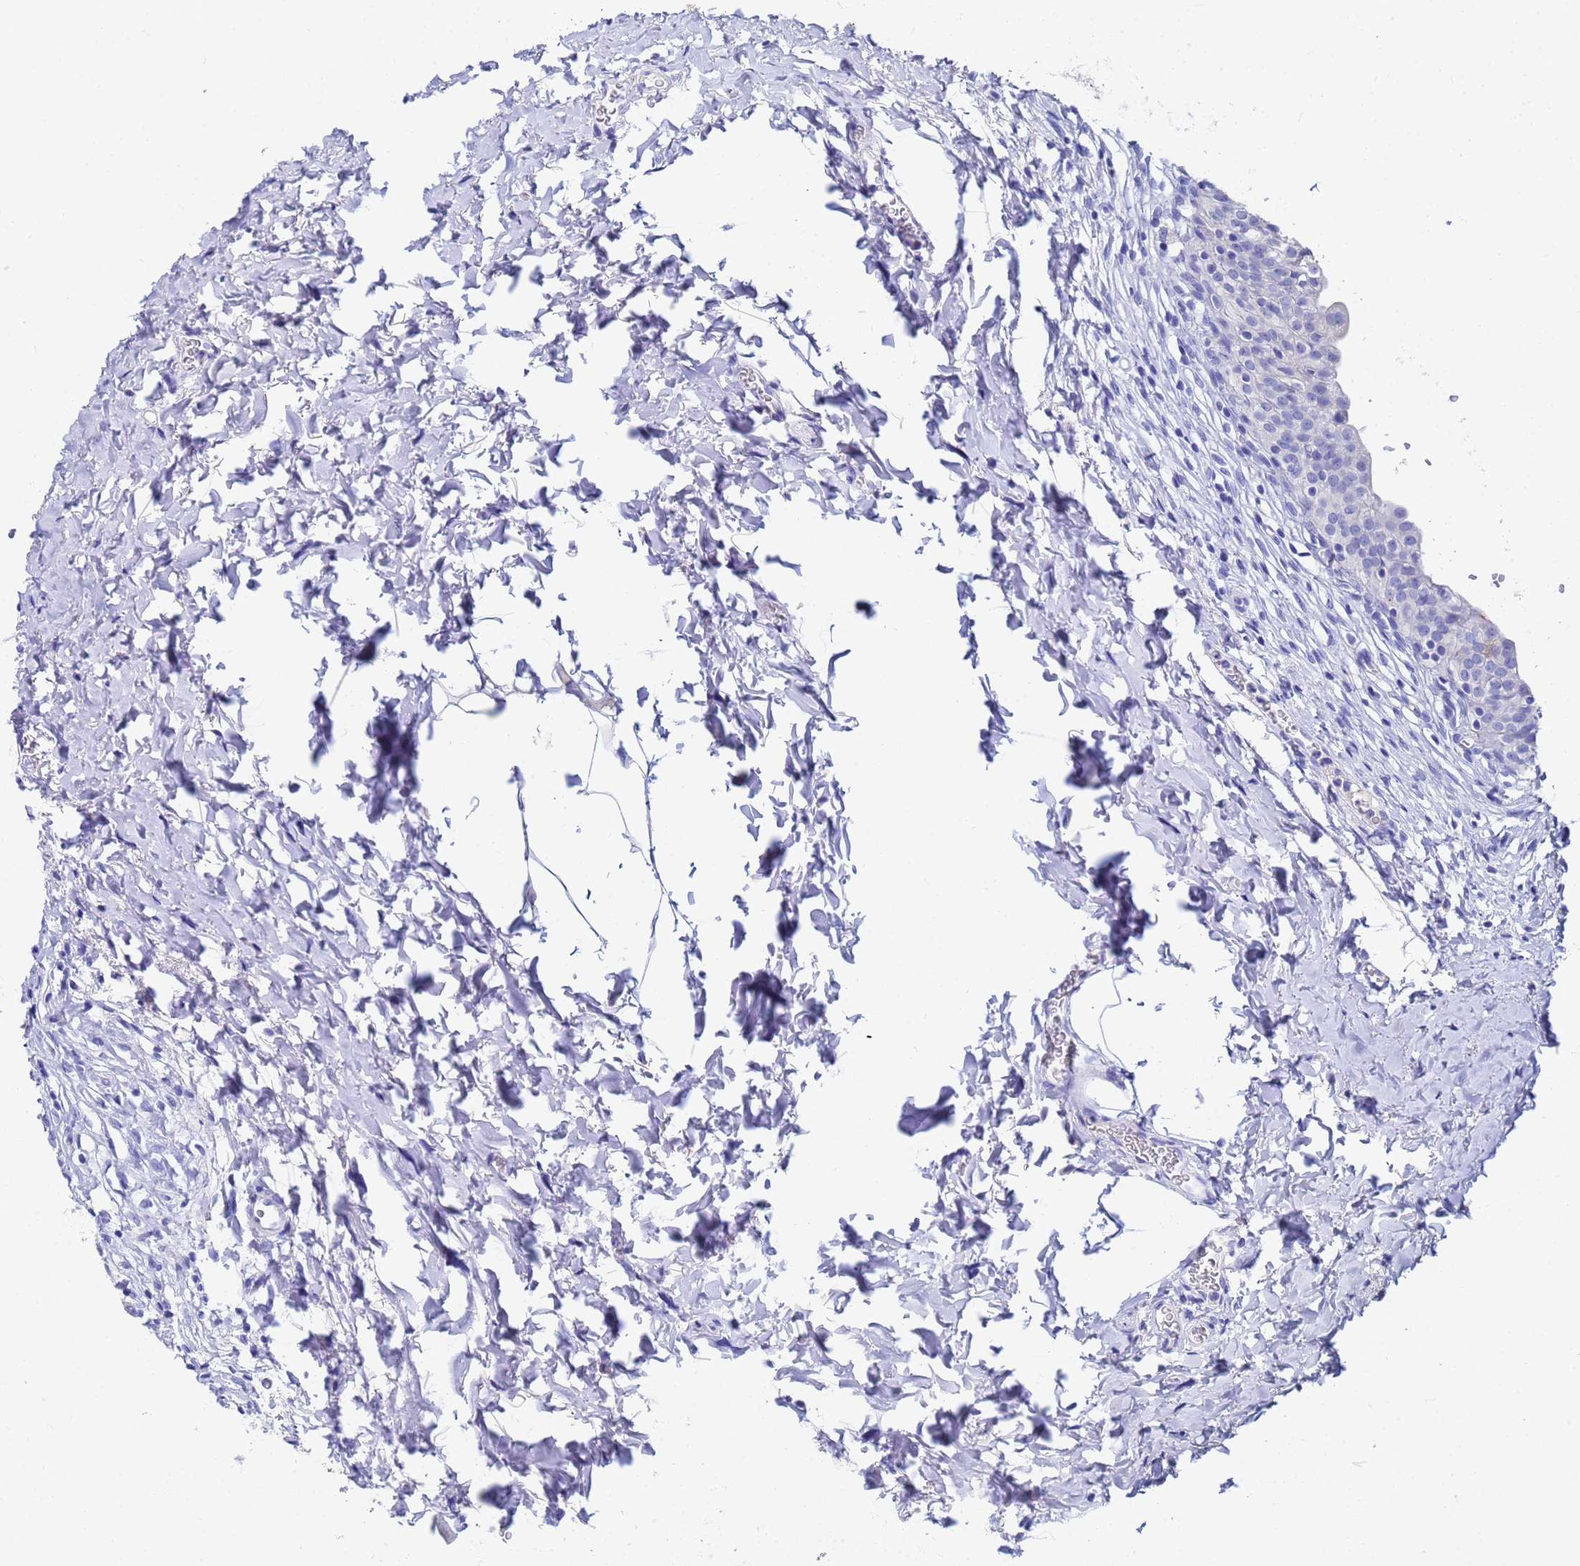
{"staining": {"intensity": "negative", "quantity": "none", "location": "none"}, "tissue": "urinary bladder", "cell_type": "Urothelial cells", "image_type": "normal", "snomed": [{"axis": "morphology", "description": "Normal tissue, NOS"}, {"axis": "topography", "description": "Urinary bladder"}], "caption": "Urothelial cells show no significant protein positivity in normal urinary bladder. (Brightfield microscopy of DAB IHC at high magnification).", "gene": "C2orf72", "patient": {"sex": "male", "age": 55}}